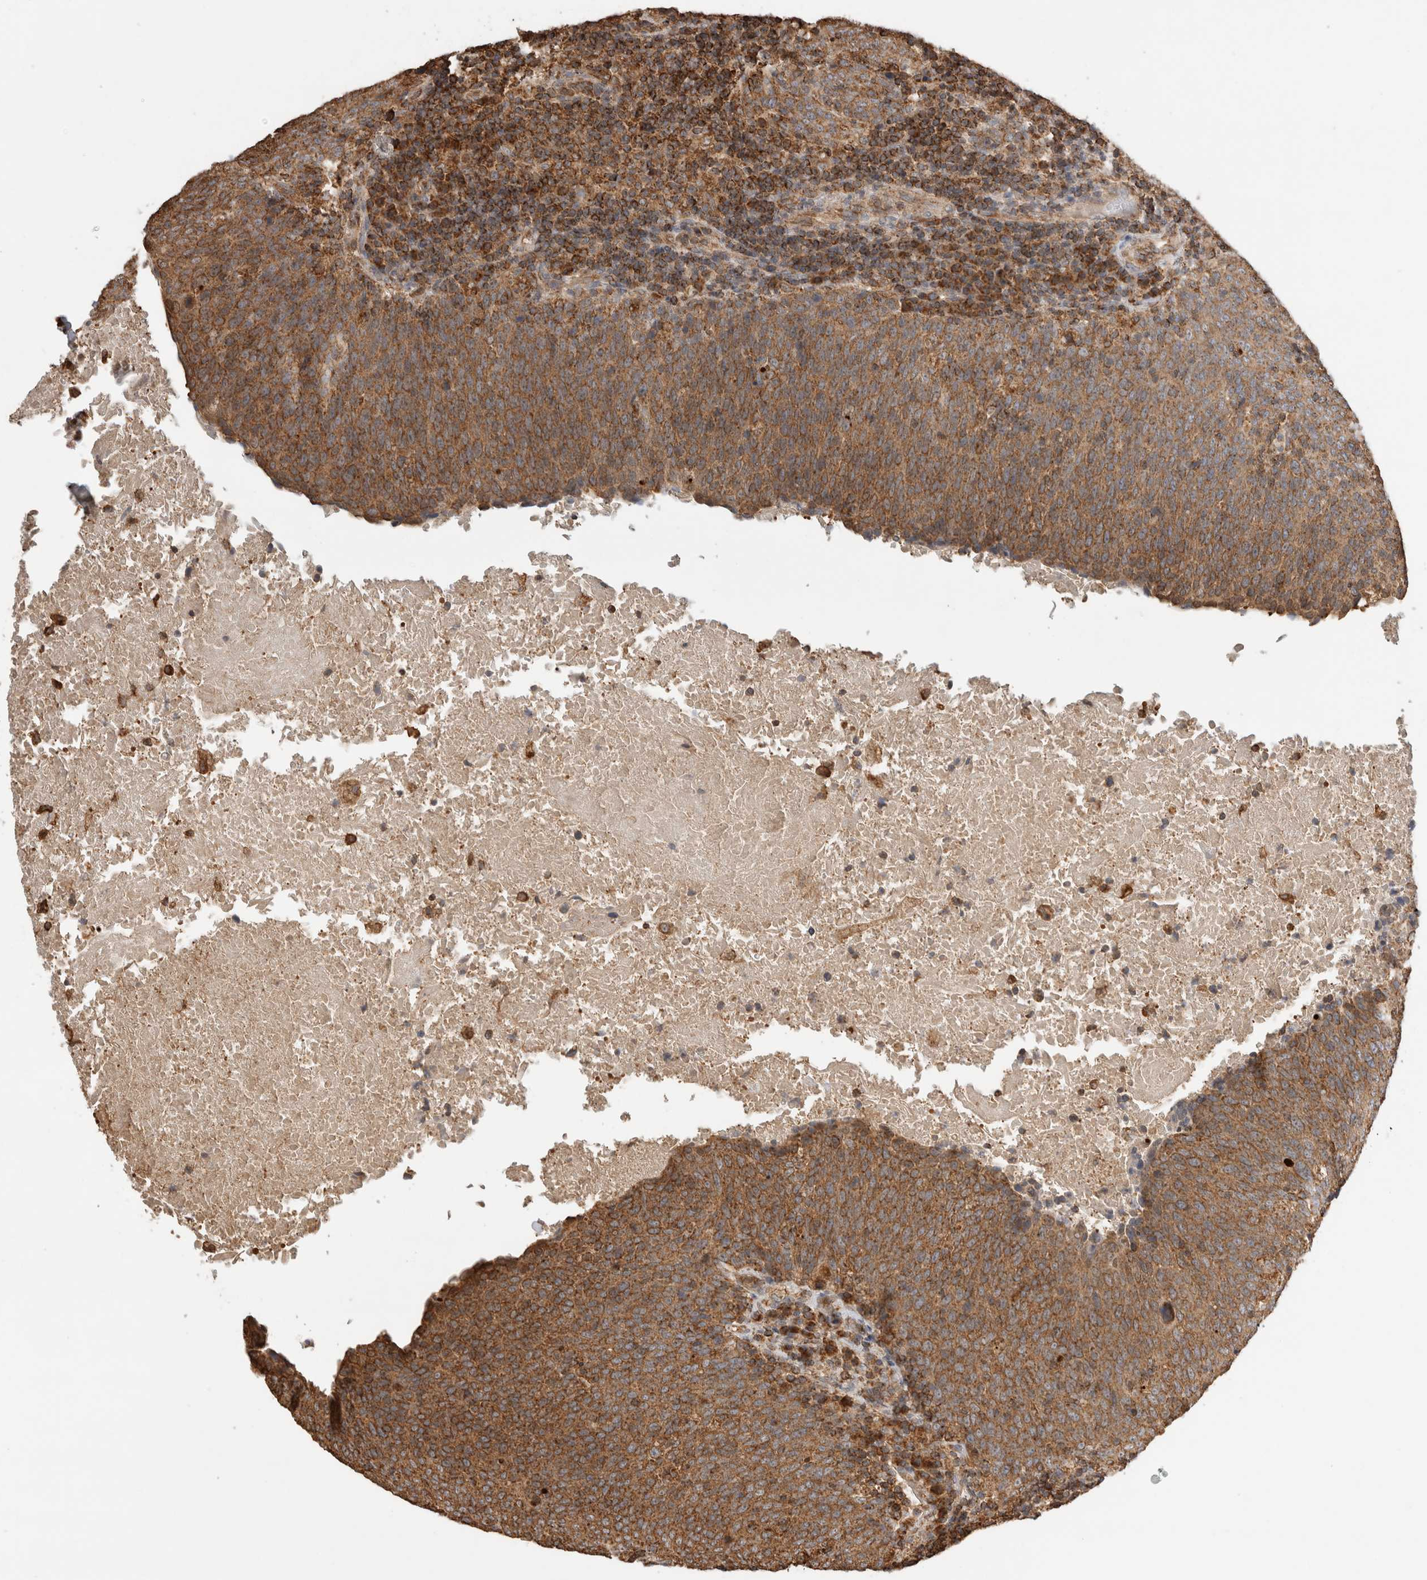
{"staining": {"intensity": "strong", "quantity": ">75%", "location": "cytoplasmic/membranous"}, "tissue": "head and neck cancer", "cell_type": "Tumor cells", "image_type": "cancer", "snomed": [{"axis": "morphology", "description": "Squamous cell carcinoma, NOS"}, {"axis": "morphology", "description": "Squamous cell carcinoma, metastatic, NOS"}, {"axis": "topography", "description": "Lymph node"}, {"axis": "topography", "description": "Head-Neck"}], "caption": "About >75% of tumor cells in head and neck squamous cell carcinoma display strong cytoplasmic/membranous protein positivity as visualized by brown immunohistochemical staining.", "gene": "IMMP2L", "patient": {"sex": "male", "age": 62}}